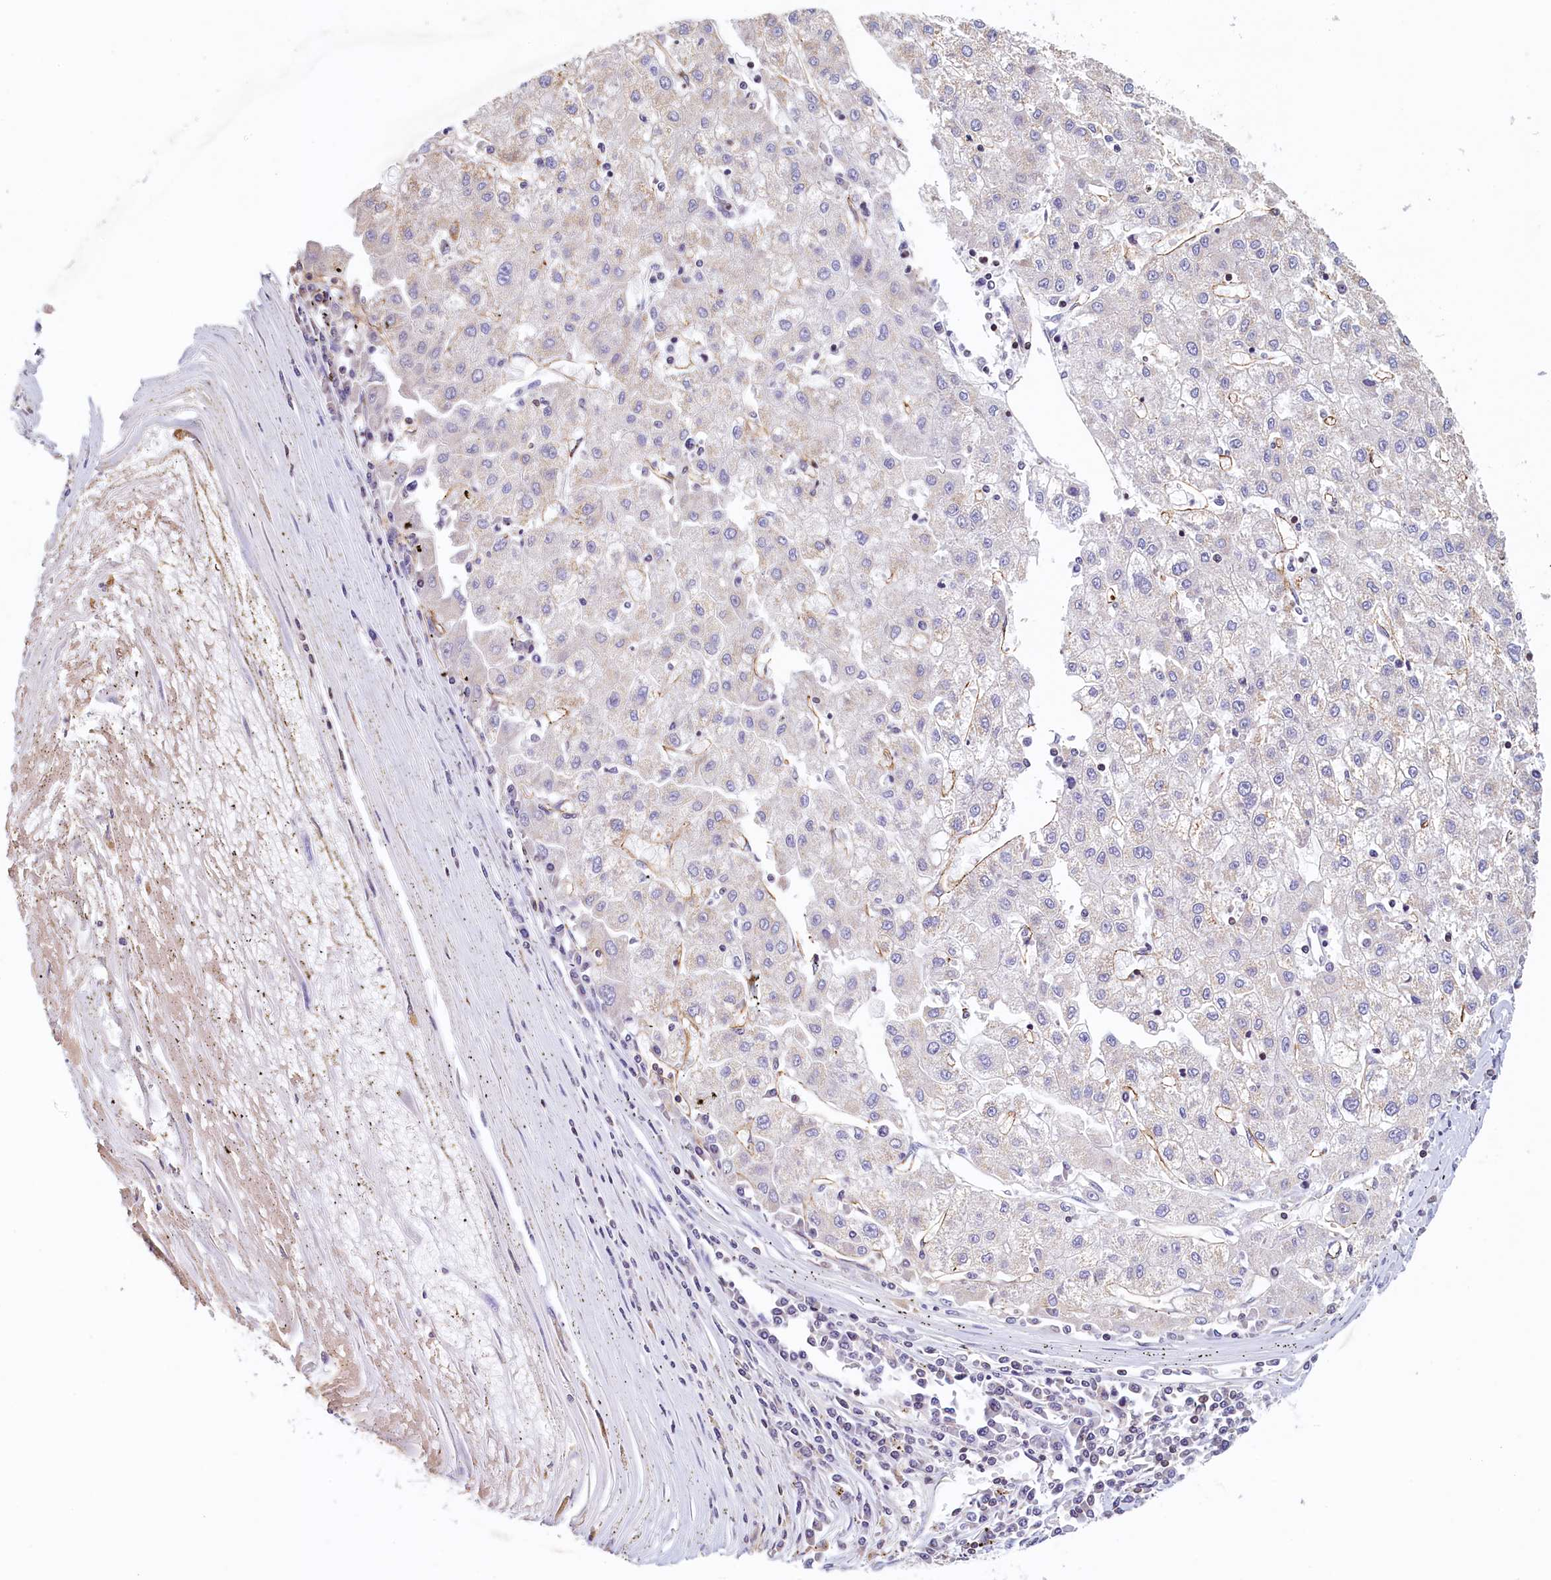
{"staining": {"intensity": "negative", "quantity": "none", "location": "none"}, "tissue": "liver cancer", "cell_type": "Tumor cells", "image_type": "cancer", "snomed": [{"axis": "morphology", "description": "Carcinoma, Hepatocellular, NOS"}, {"axis": "topography", "description": "Liver"}], "caption": "The histopathology image demonstrates no significant staining in tumor cells of liver cancer.", "gene": "TRAF3IP3", "patient": {"sex": "male", "age": 72}}